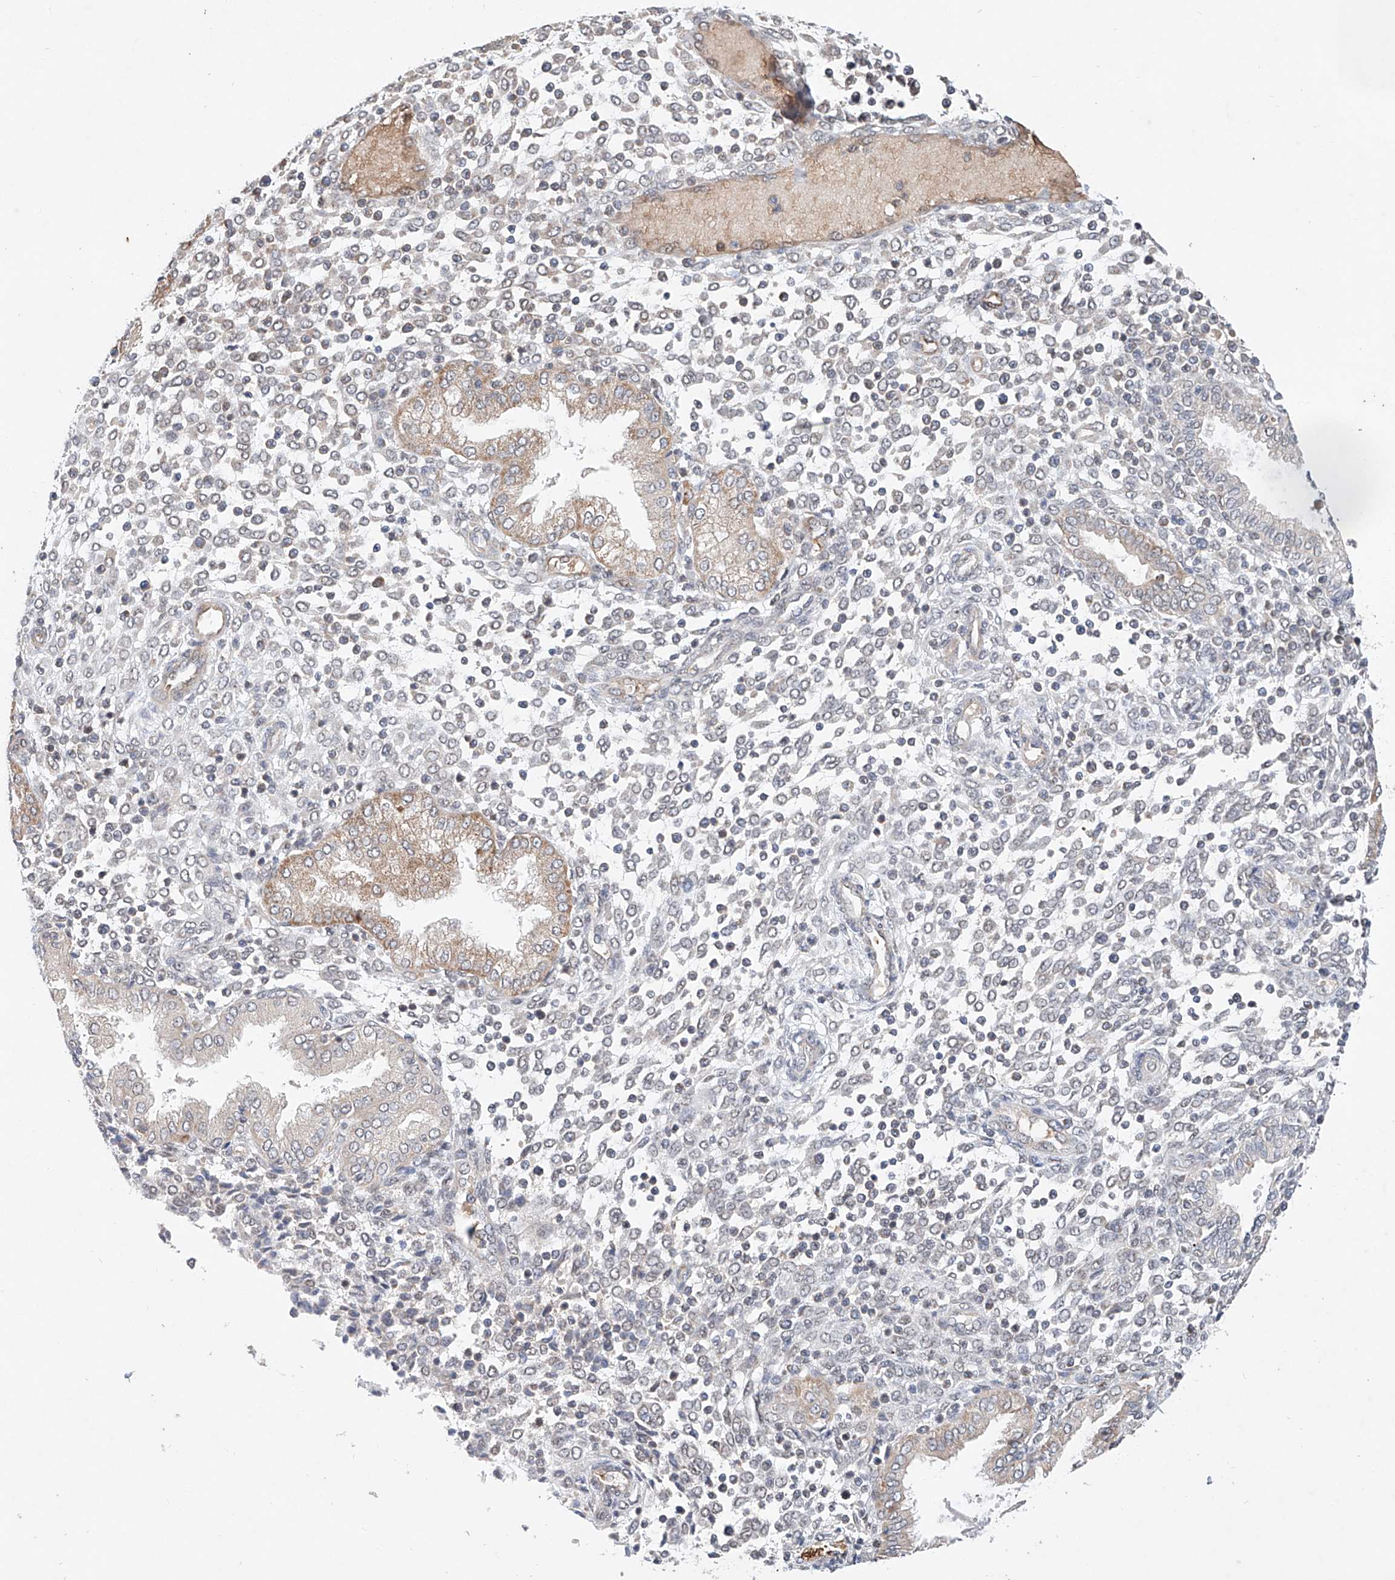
{"staining": {"intensity": "negative", "quantity": "none", "location": "none"}, "tissue": "endometrium", "cell_type": "Cells in endometrial stroma", "image_type": "normal", "snomed": [{"axis": "morphology", "description": "Normal tissue, NOS"}, {"axis": "topography", "description": "Endometrium"}], "caption": "High power microscopy image of an immunohistochemistry image of unremarkable endometrium, revealing no significant positivity in cells in endometrial stroma.", "gene": "FASTK", "patient": {"sex": "female", "age": 53}}